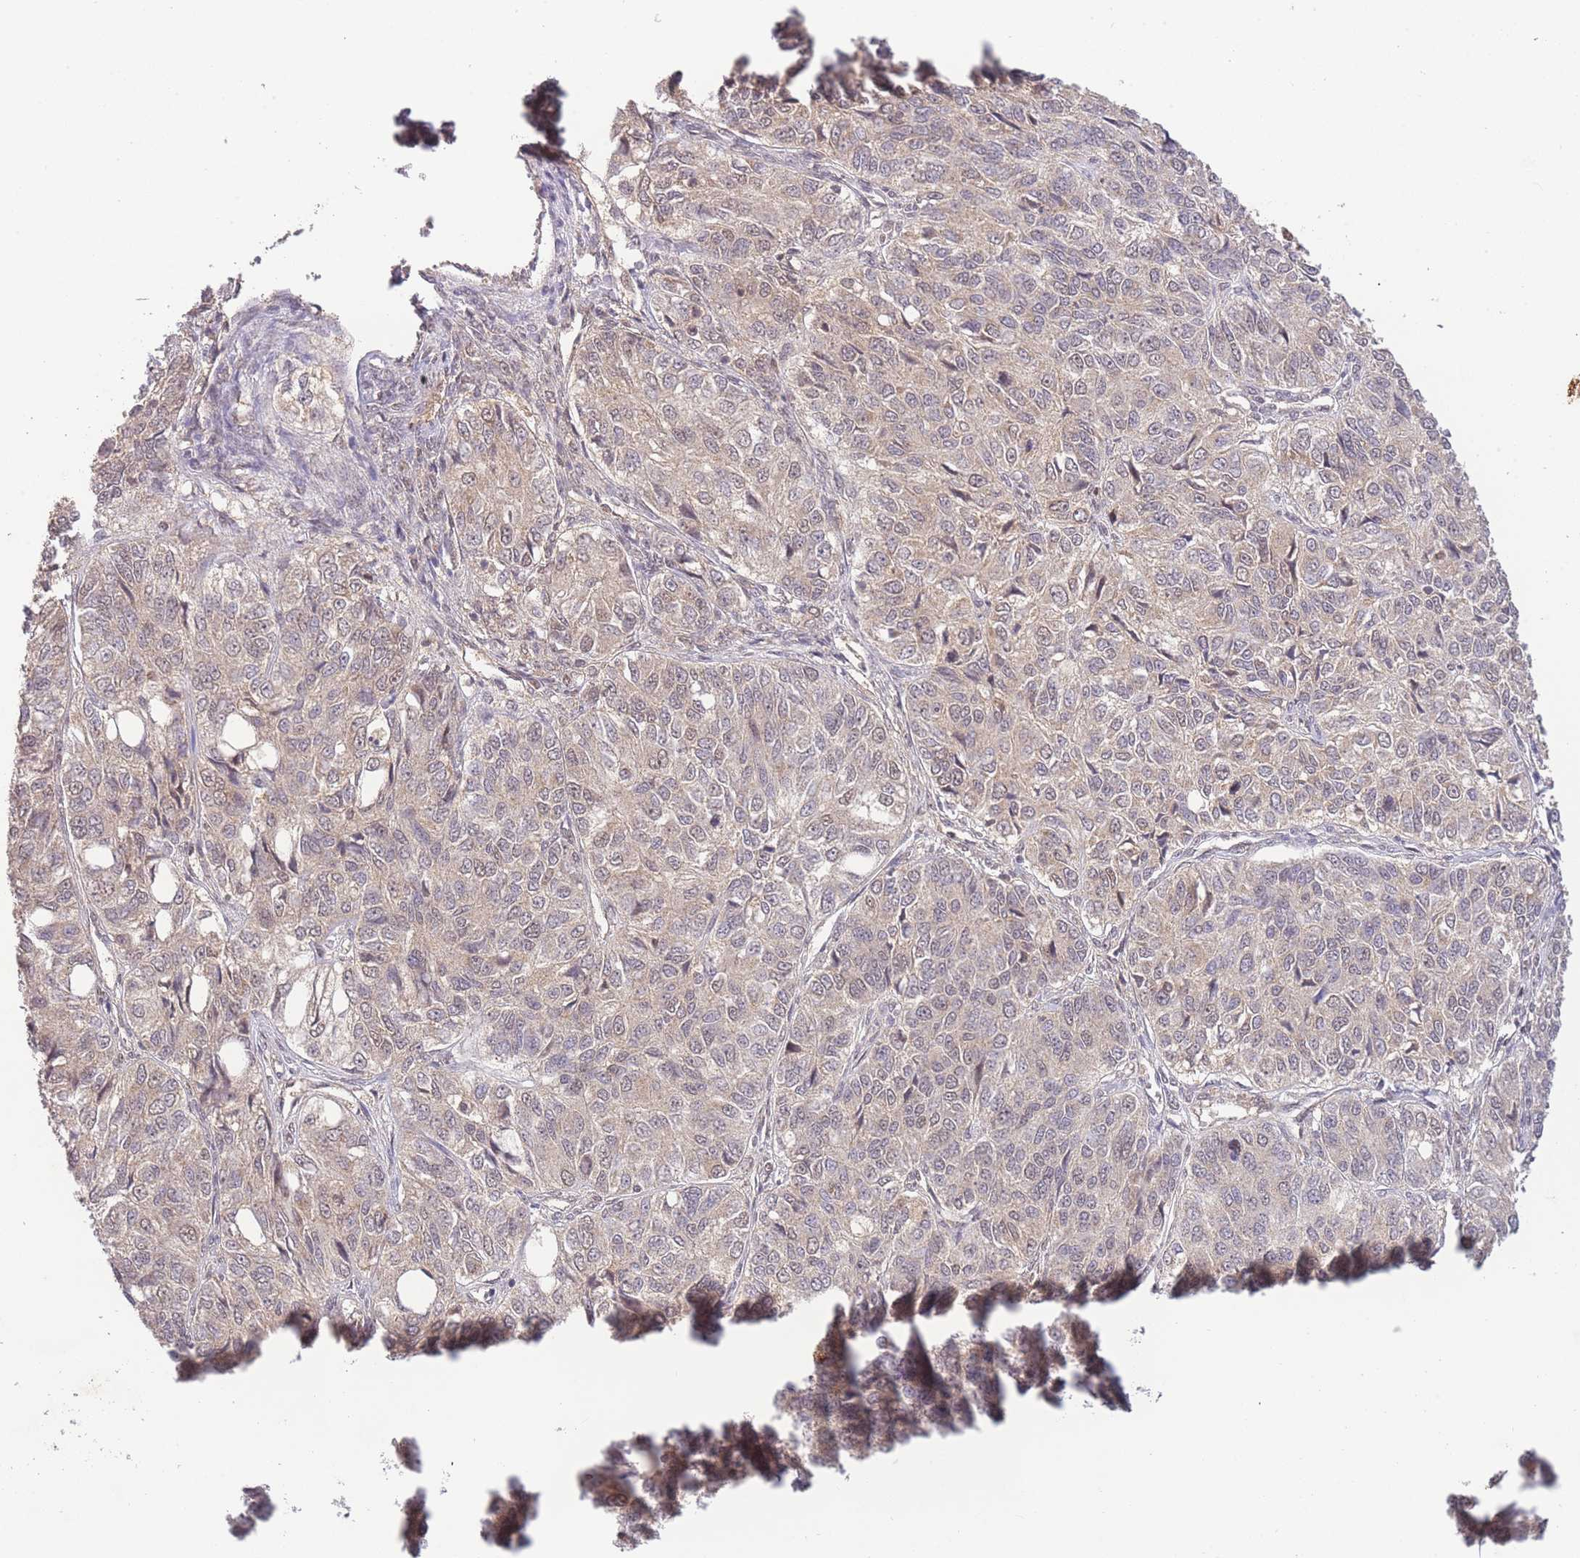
{"staining": {"intensity": "weak", "quantity": "25%-75%", "location": "cytoplasmic/membranous,nuclear"}, "tissue": "ovarian cancer", "cell_type": "Tumor cells", "image_type": "cancer", "snomed": [{"axis": "morphology", "description": "Carcinoma, endometroid"}, {"axis": "topography", "description": "Ovary"}], "caption": "Ovarian endometroid carcinoma was stained to show a protein in brown. There is low levels of weak cytoplasmic/membranous and nuclear staining in approximately 25%-75% of tumor cells.", "gene": "RNF144B", "patient": {"sex": "female", "age": 51}}